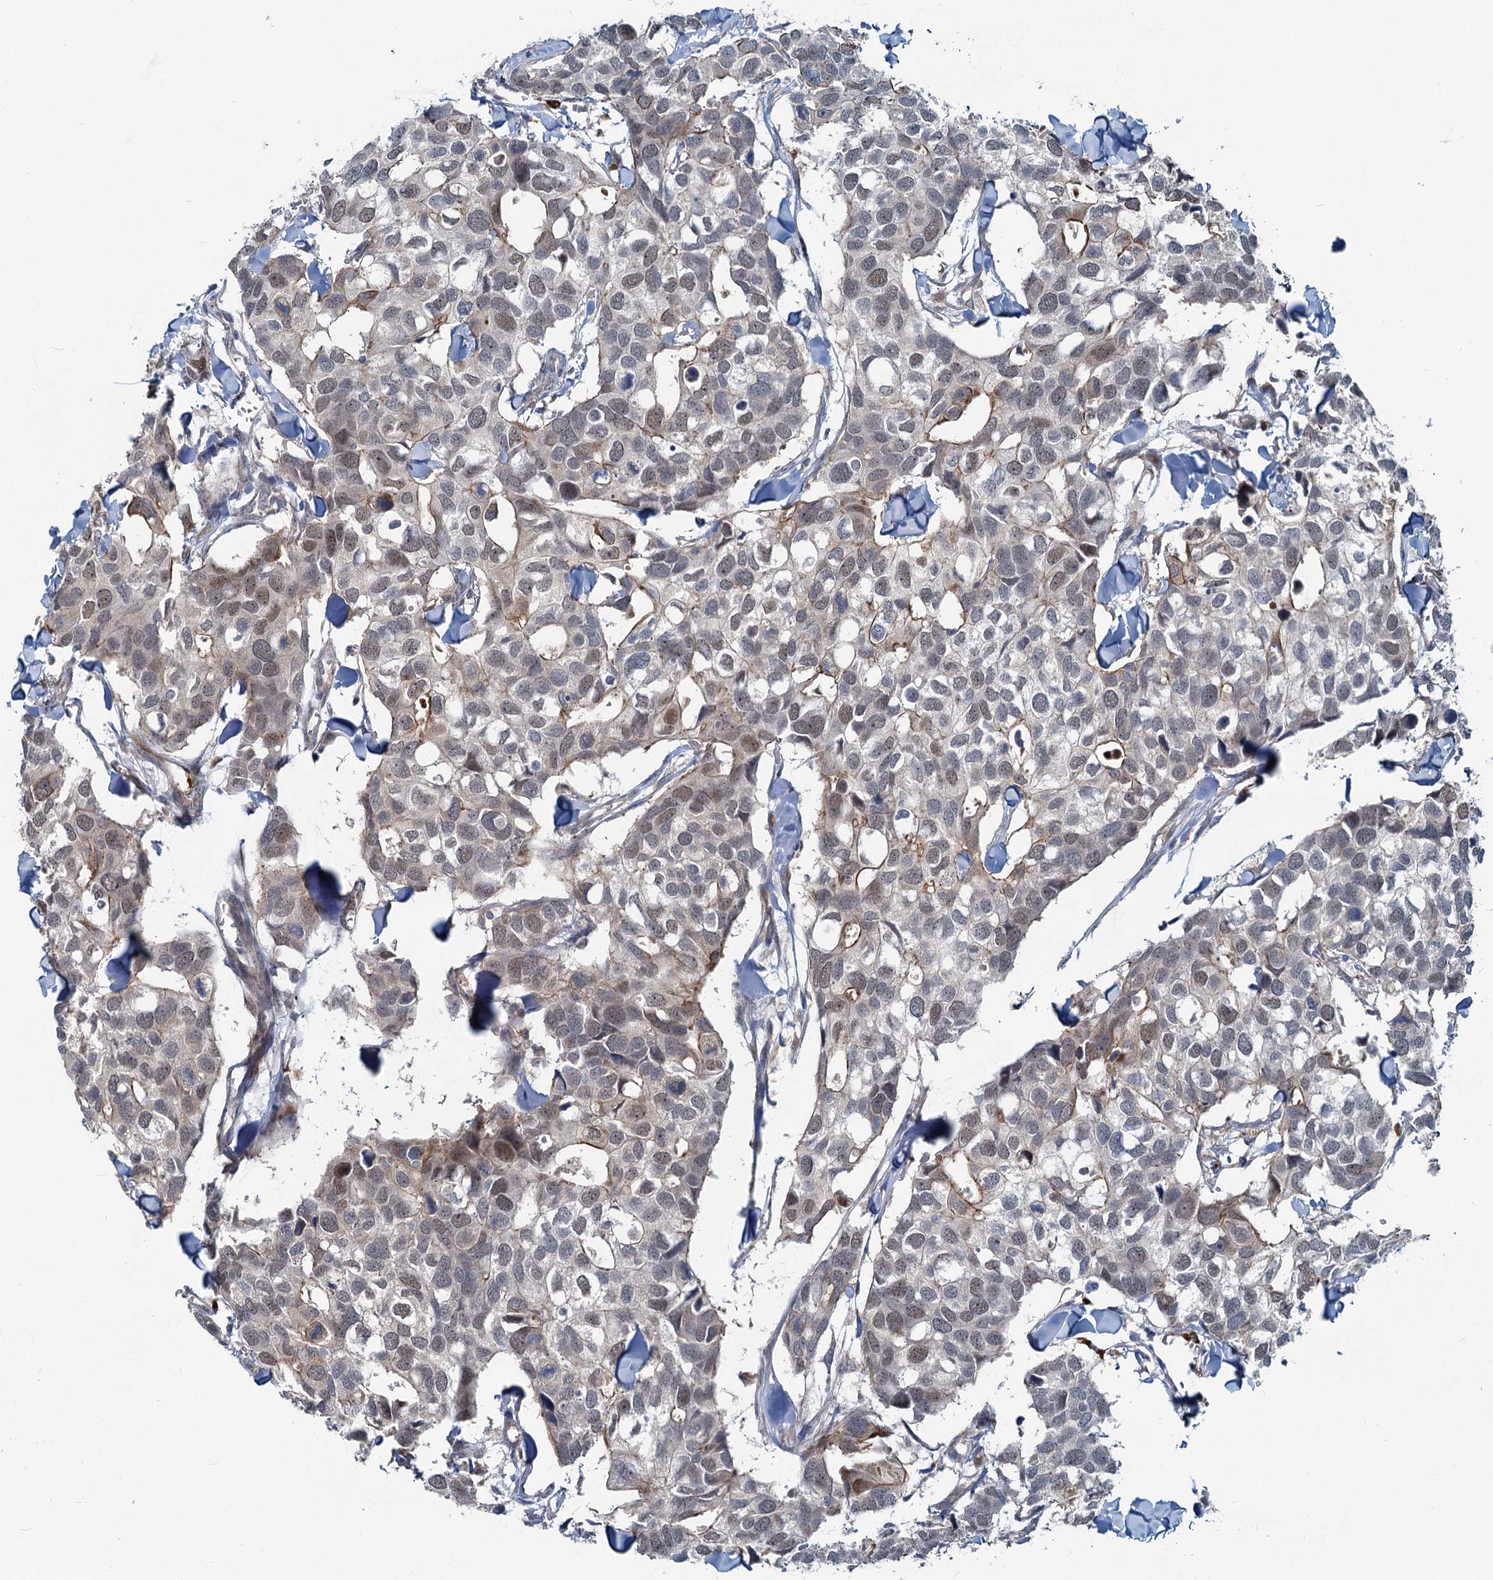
{"staining": {"intensity": "weak", "quantity": "<25%", "location": "cytoplasmic/membranous,nuclear"}, "tissue": "breast cancer", "cell_type": "Tumor cells", "image_type": "cancer", "snomed": [{"axis": "morphology", "description": "Duct carcinoma"}, {"axis": "topography", "description": "Breast"}], "caption": "Human breast cancer stained for a protein using IHC displays no expression in tumor cells.", "gene": "ADCY2", "patient": {"sex": "female", "age": 83}}